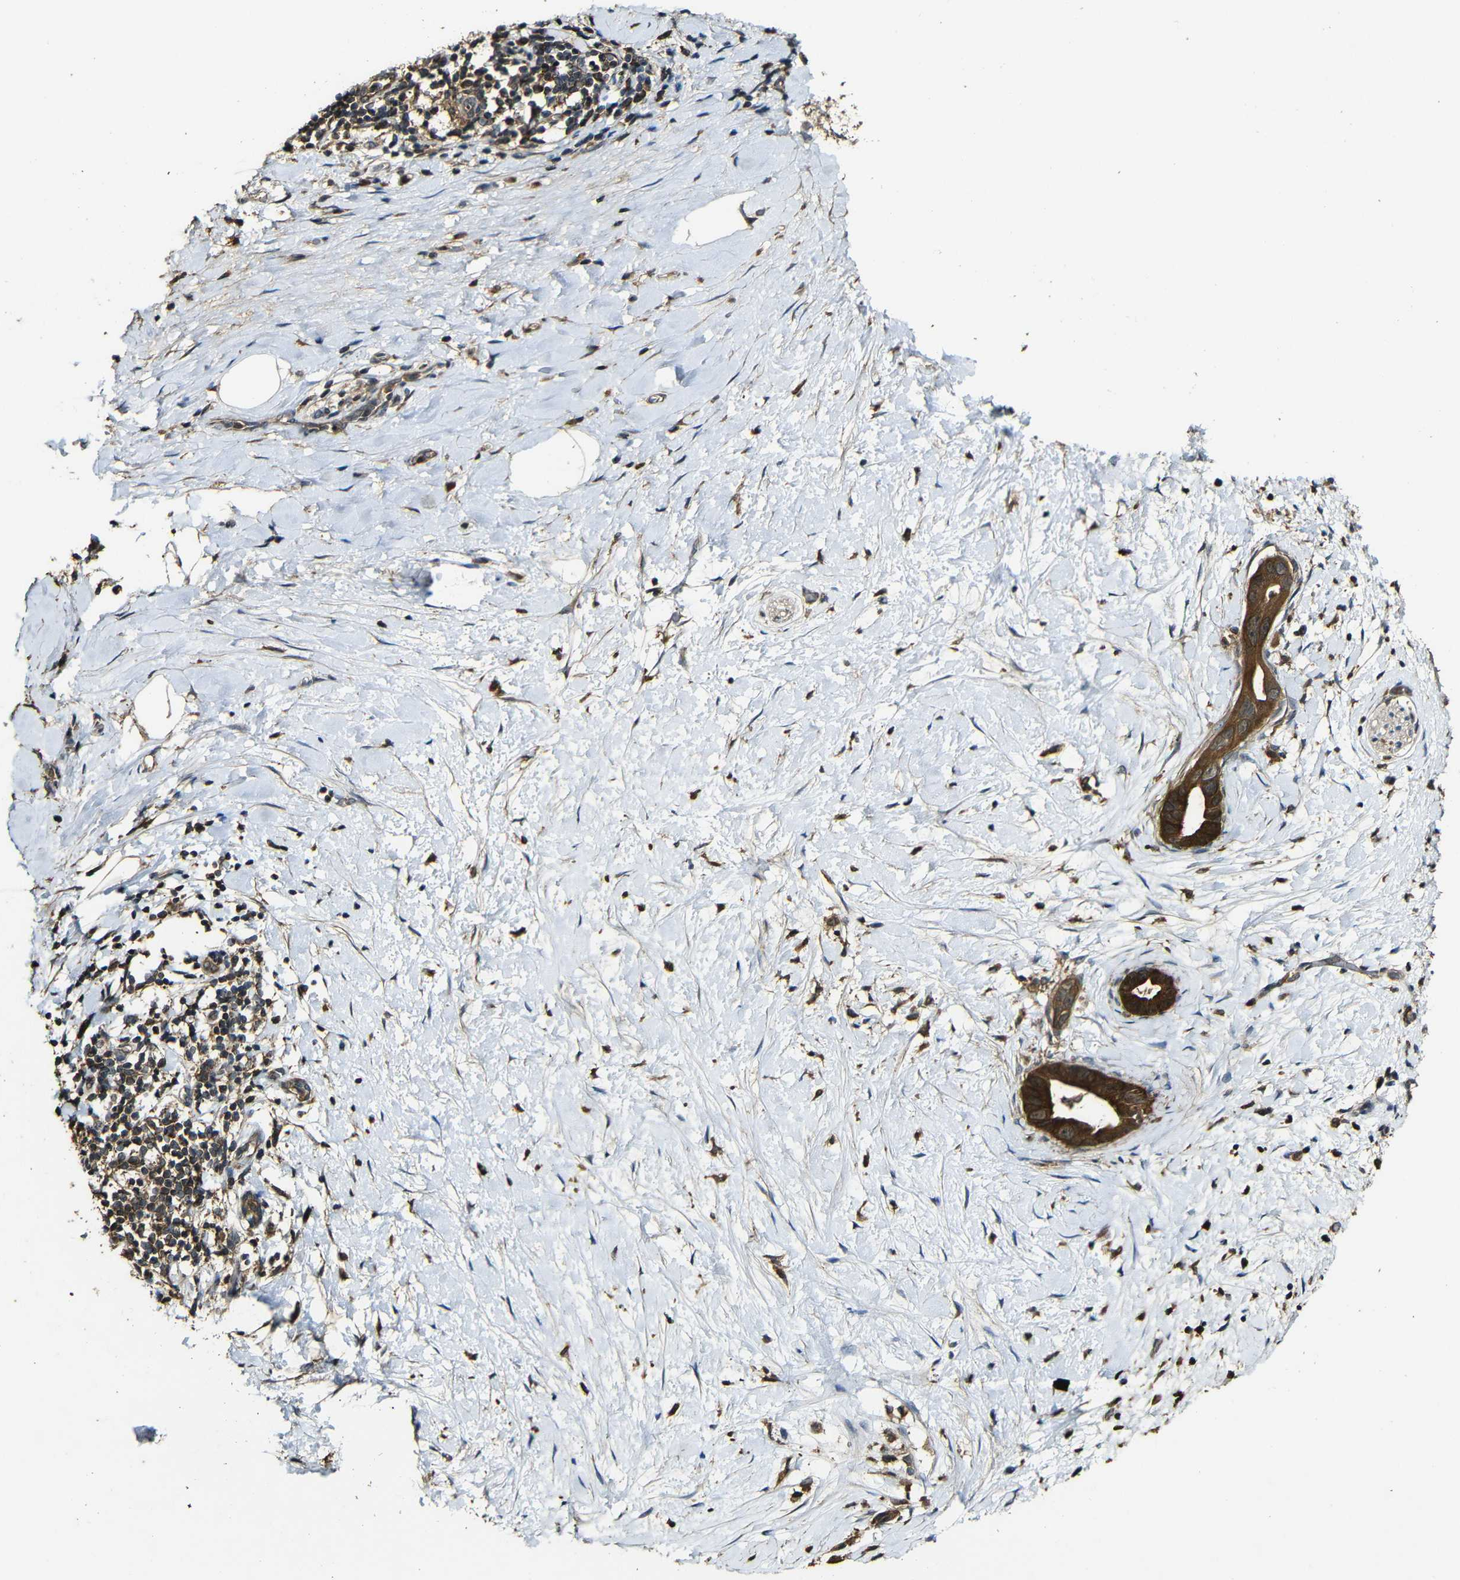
{"staining": {"intensity": "strong", "quantity": ">75%", "location": "cytoplasmic/membranous"}, "tissue": "pancreatic cancer", "cell_type": "Tumor cells", "image_type": "cancer", "snomed": [{"axis": "morphology", "description": "Adenocarcinoma, NOS"}, {"axis": "topography", "description": "Pancreas"}], "caption": "Brown immunohistochemical staining in human pancreatic cancer reveals strong cytoplasmic/membranous expression in about >75% of tumor cells.", "gene": "CASP8", "patient": {"sex": "male", "age": 55}}